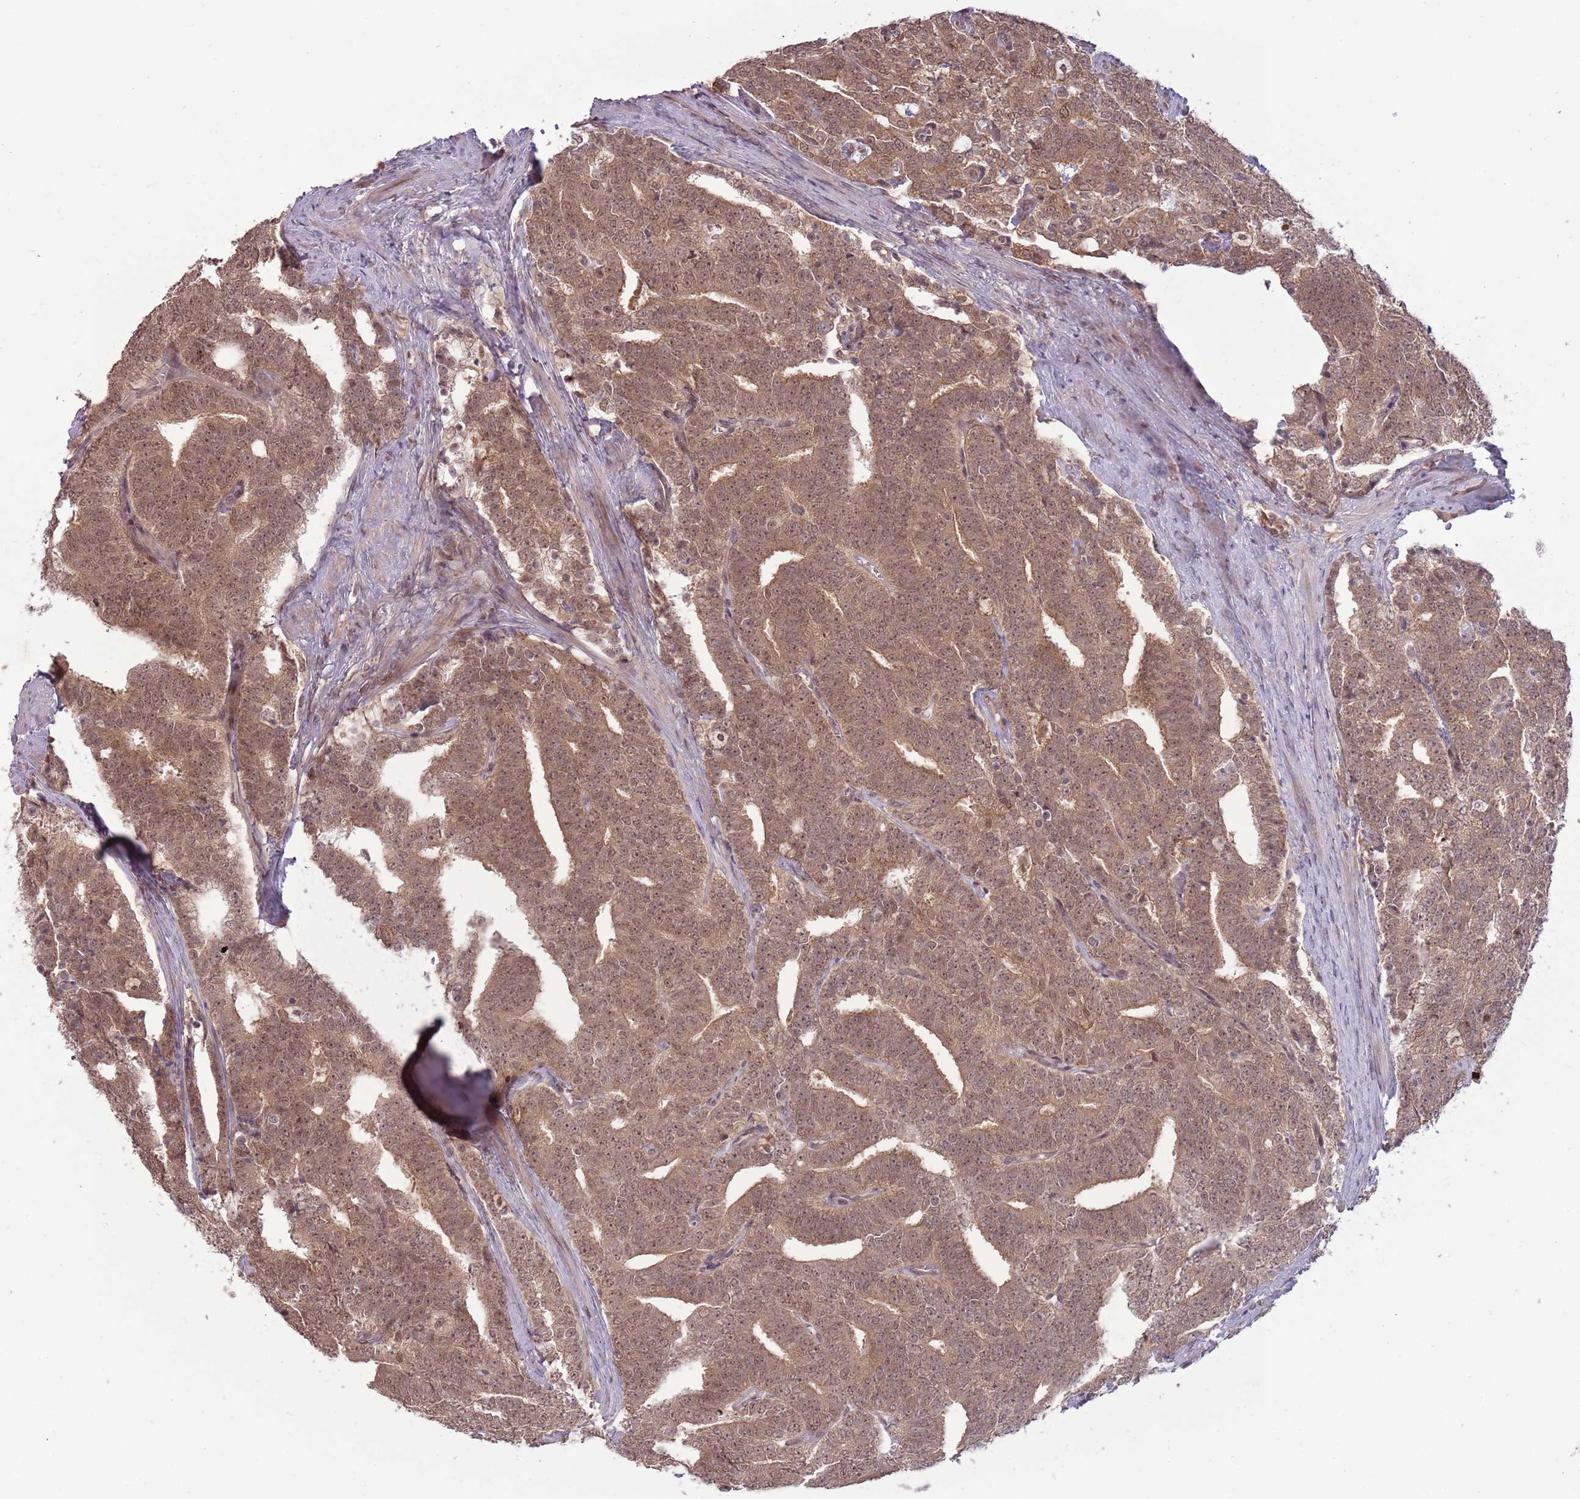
{"staining": {"intensity": "moderate", "quantity": ">75%", "location": "cytoplasmic/membranous,nuclear"}, "tissue": "prostate cancer", "cell_type": "Tumor cells", "image_type": "cancer", "snomed": [{"axis": "morphology", "description": "Adenocarcinoma, High grade"}, {"axis": "topography", "description": "Prostate and seminal vesicle, NOS"}], "caption": "Approximately >75% of tumor cells in human prostate adenocarcinoma (high-grade) demonstrate moderate cytoplasmic/membranous and nuclear protein expression as visualized by brown immunohistochemical staining.", "gene": "ADAMTS3", "patient": {"sex": "male", "age": 67}}